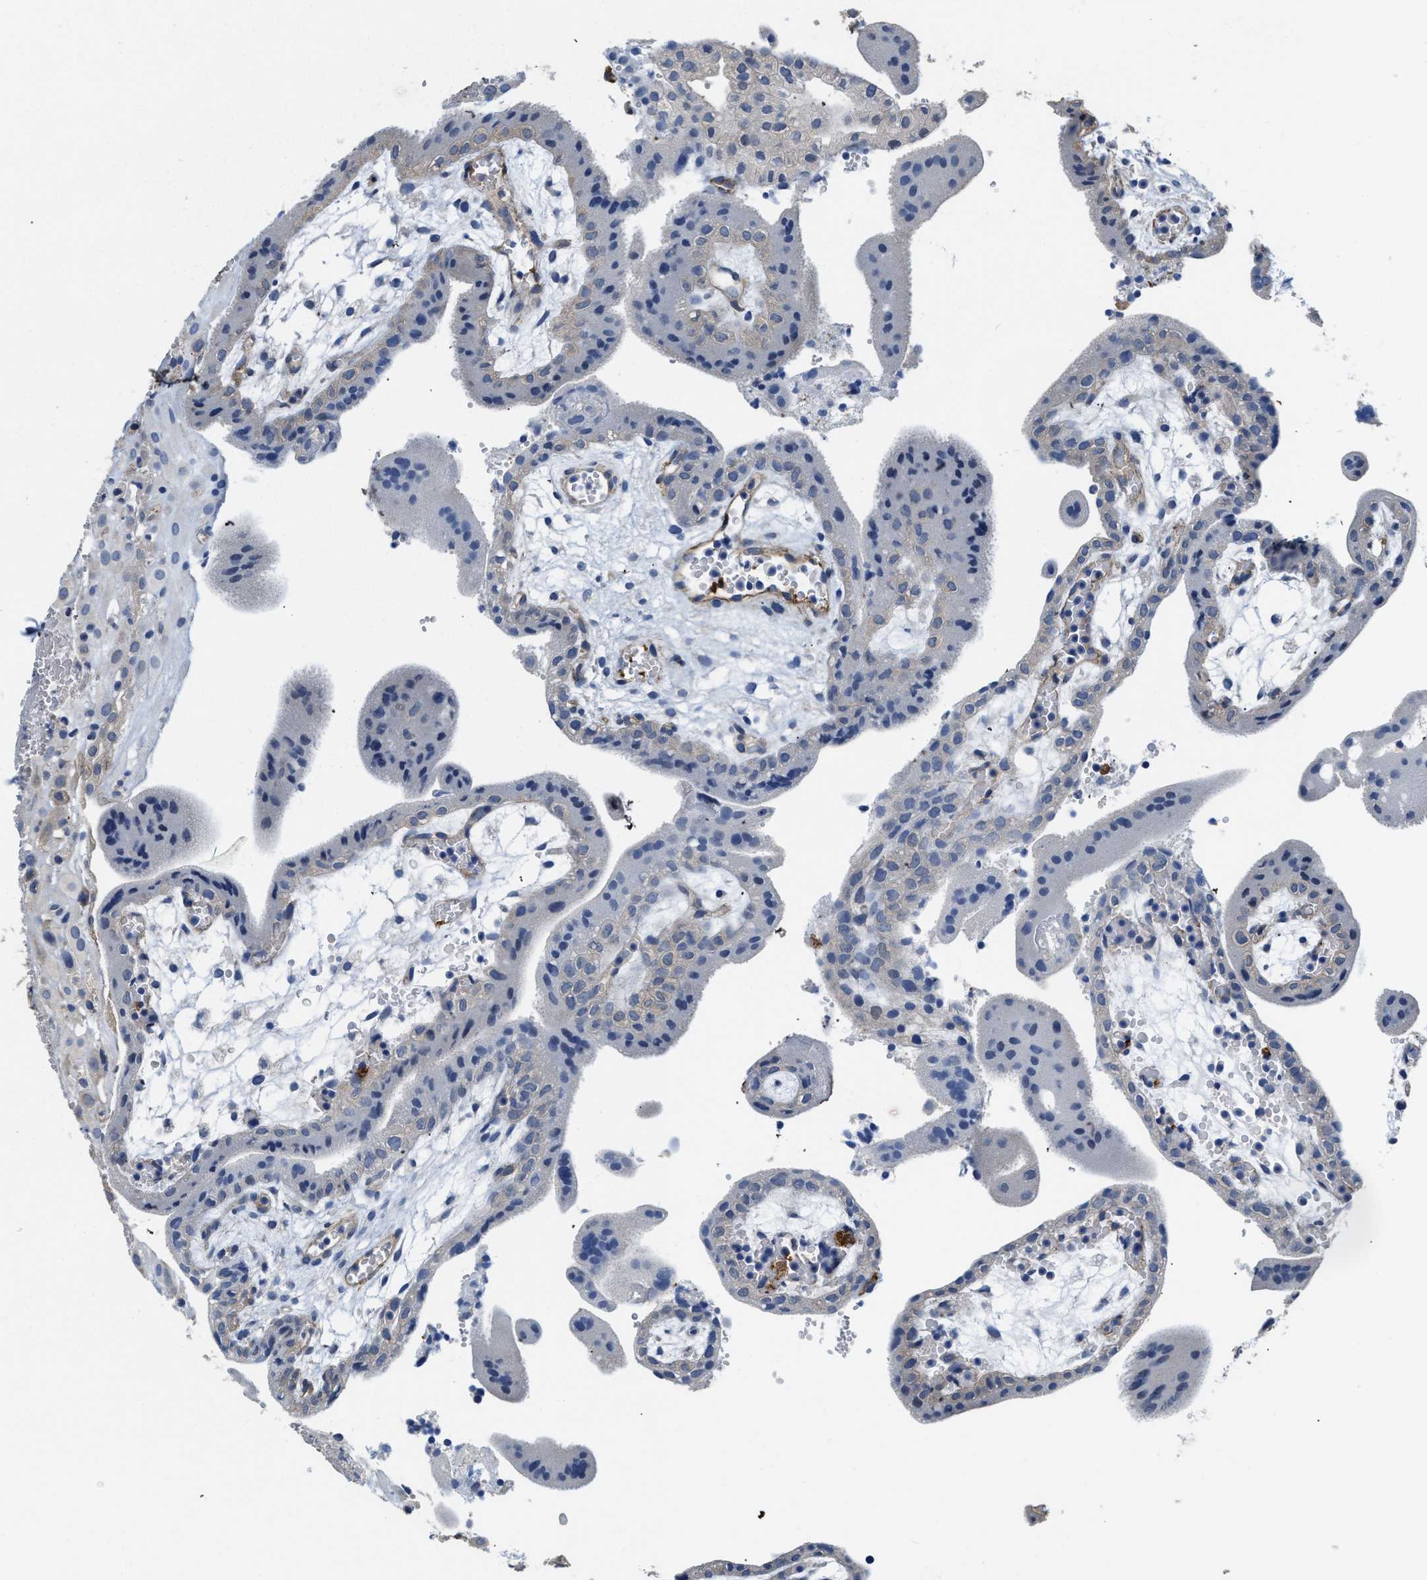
{"staining": {"intensity": "negative", "quantity": "none", "location": "none"}, "tissue": "placenta", "cell_type": "Decidual cells", "image_type": "normal", "snomed": [{"axis": "morphology", "description": "Normal tissue, NOS"}, {"axis": "topography", "description": "Placenta"}], "caption": "Immunohistochemistry (IHC) photomicrograph of unremarkable human placenta stained for a protein (brown), which exhibits no expression in decidual cells. (Stains: DAB immunohistochemistry (IHC) with hematoxylin counter stain, Microscopy: brightfield microscopy at high magnification).", "gene": "C22orf42", "patient": {"sex": "female", "age": 18}}